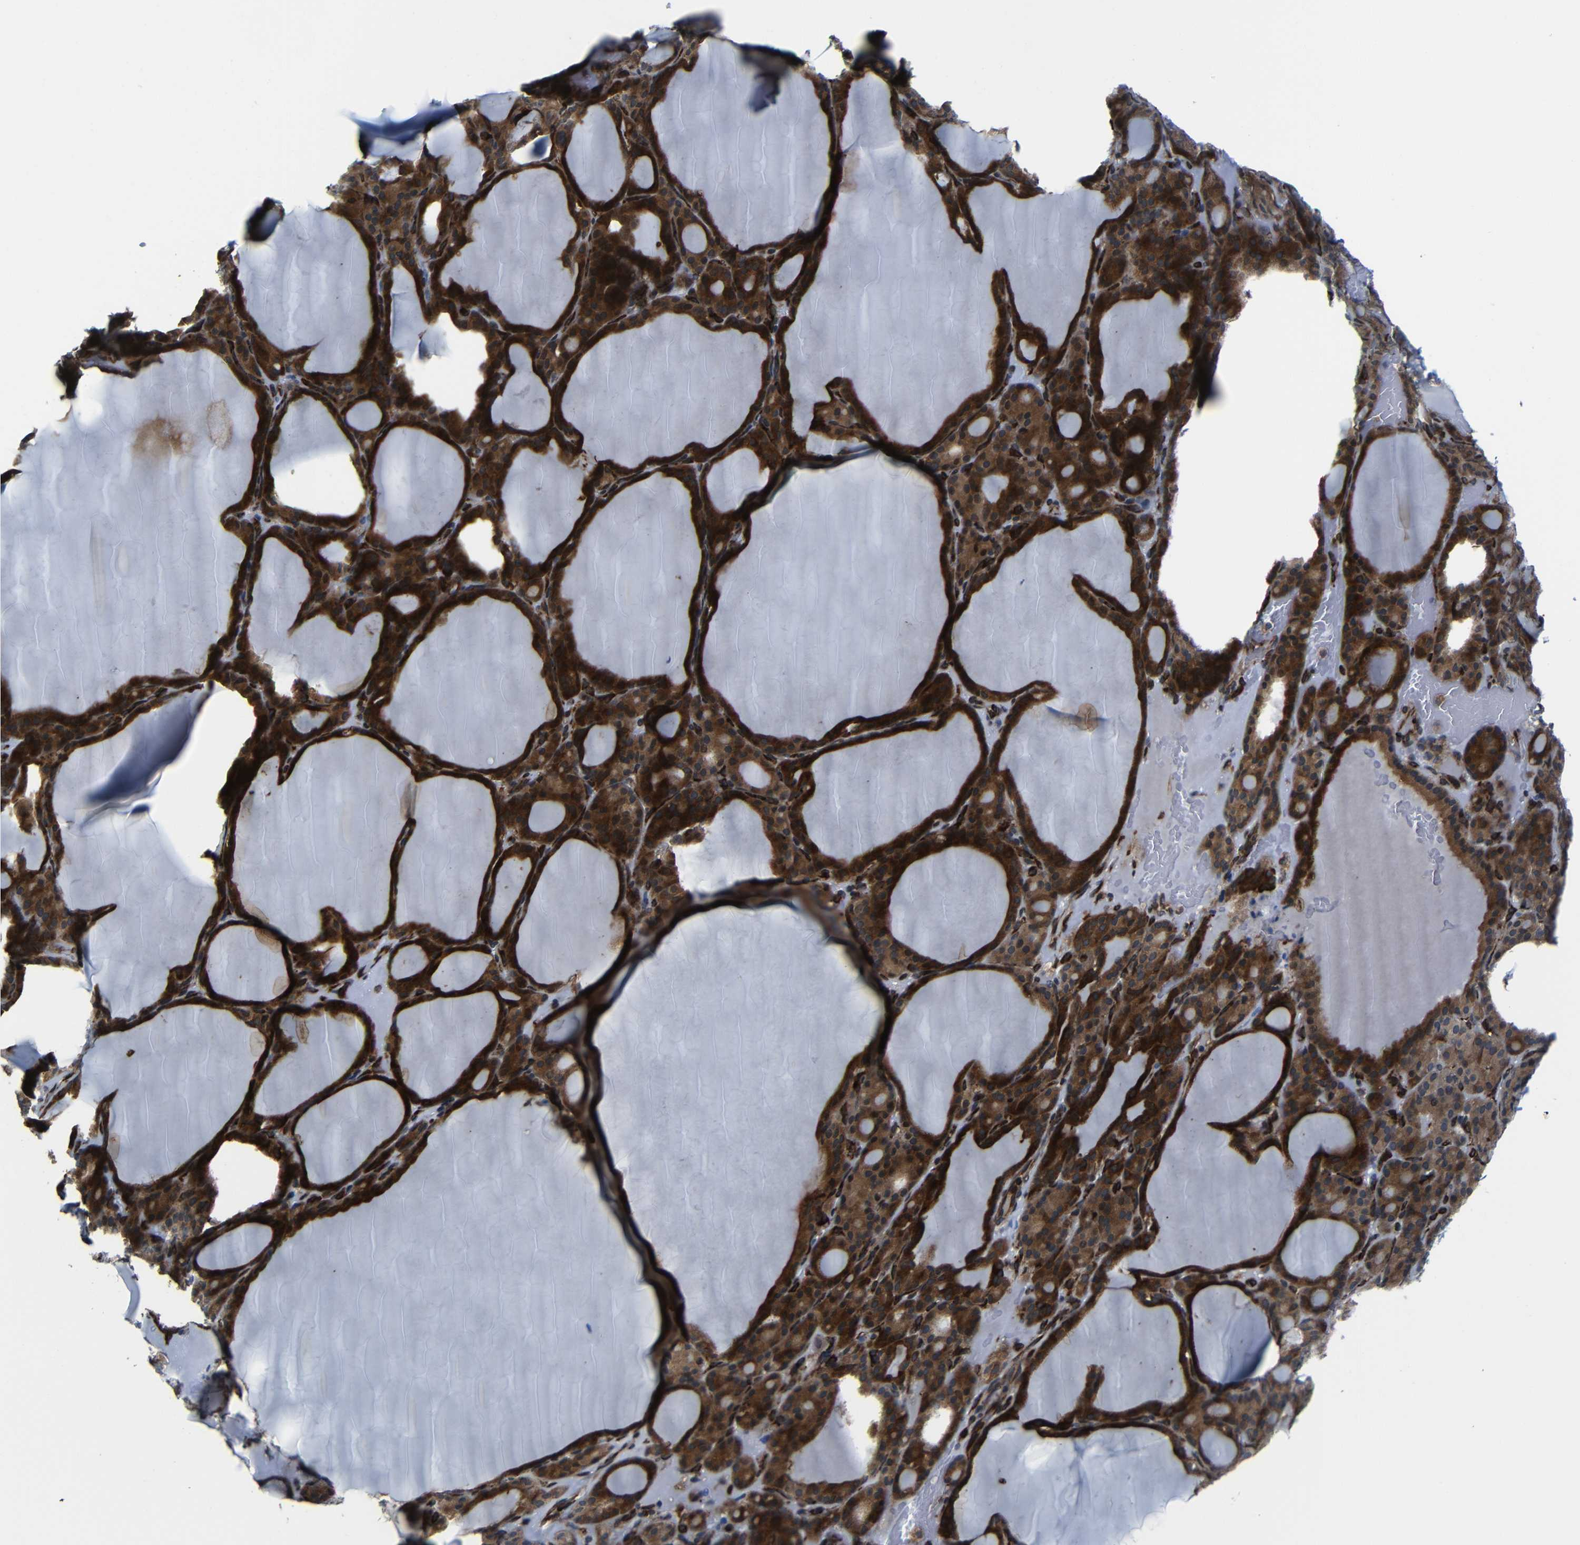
{"staining": {"intensity": "strong", "quantity": ">75%", "location": "cytoplasmic/membranous"}, "tissue": "thyroid gland", "cell_type": "Glandular cells", "image_type": "normal", "snomed": [{"axis": "morphology", "description": "Normal tissue, NOS"}, {"axis": "topography", "description": "Thyroid gland"}], "caption": "IHC (DAB) staining of unremarkable human thyroid gland demonstrates strong cytoplasmic/membranous protein expression in about >75% of glandular cells.", "gene": "KIAA0513", "patient": {"sex": "female", "age": 28}}